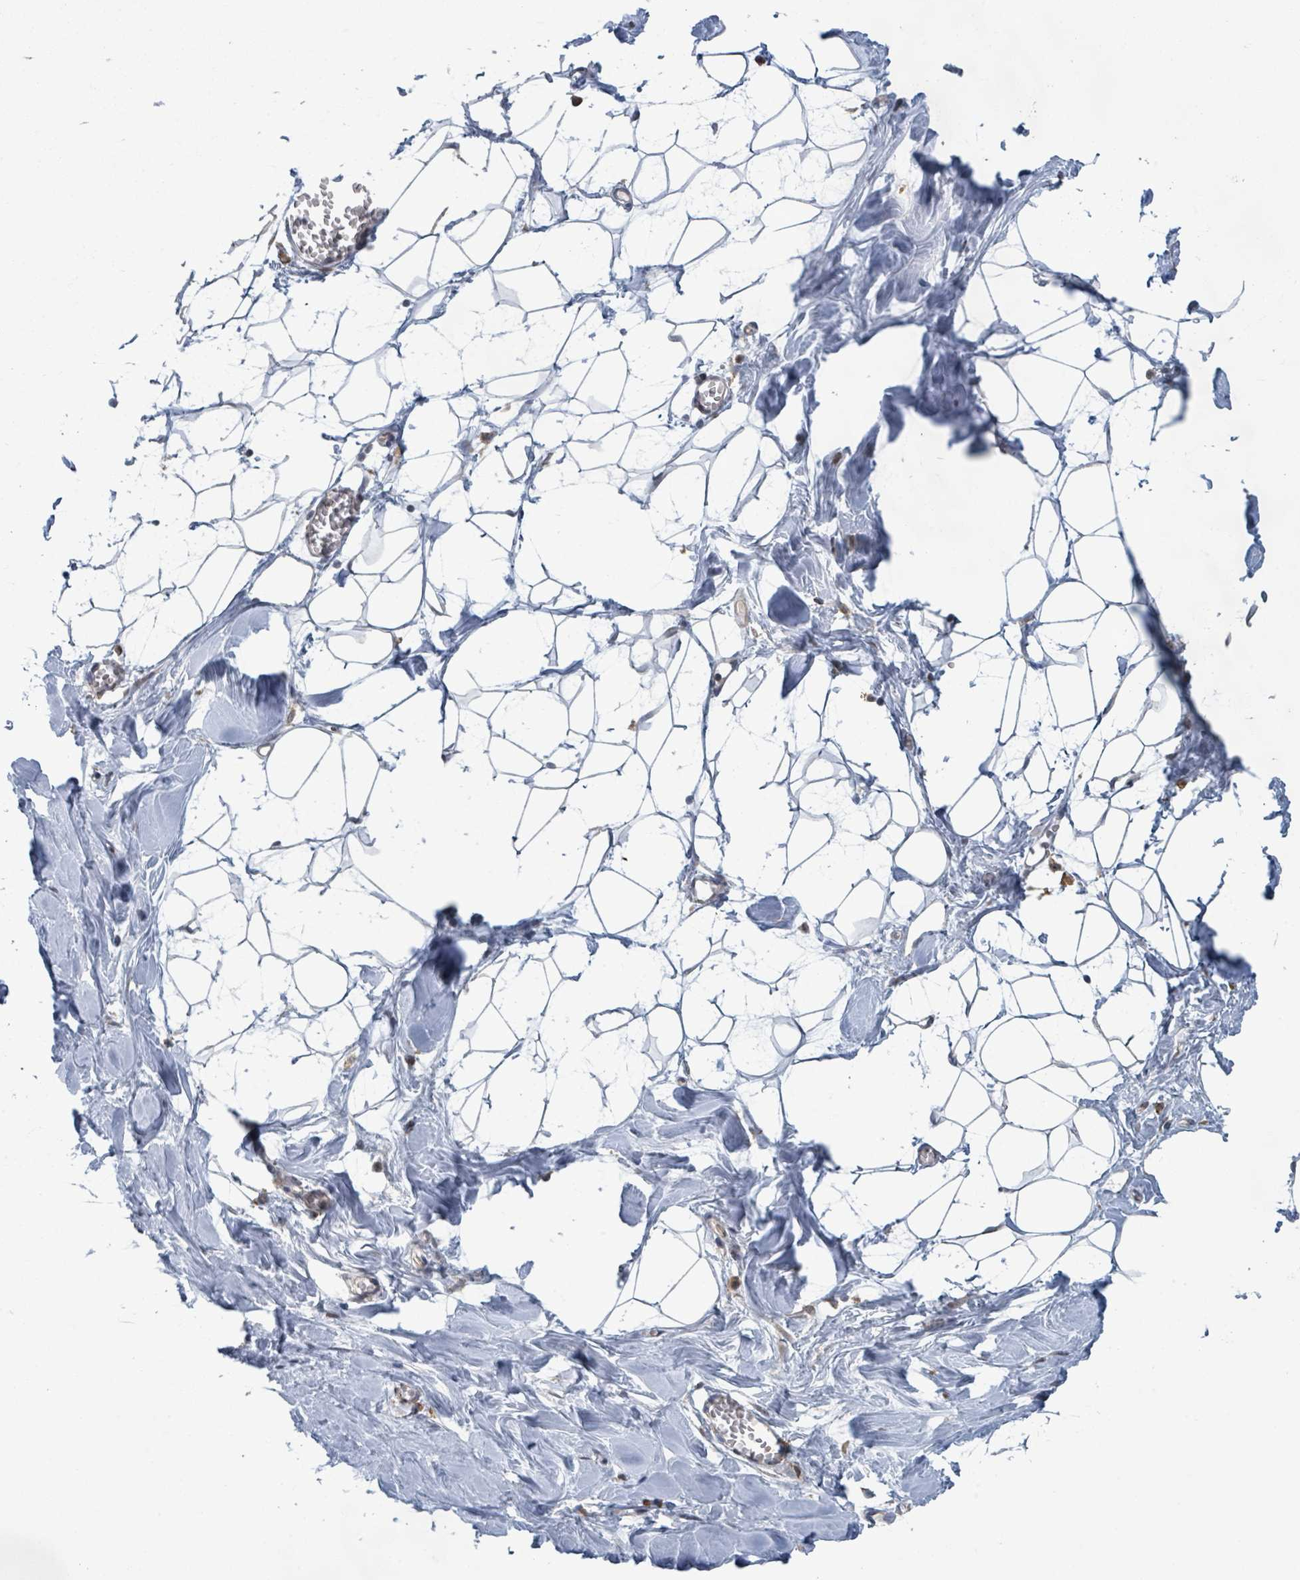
{"staining": {"intensity": "negative", "quantity": "none", "location": "none"}, "tissue": "breast", "cell_type": "Adipocytes", "image_type": "normal", "snomed": [{"axis": "morphology", "description": "Normal tissue, NOS"}, {"axis": "topography", "description": "Breast"}], "caption": "IHC of normal breast shows no staining in adipocytes. Nuclei are stained in blue.", "gene": "SHROOM2", "patient": {"sex": "female", "age": 27}}